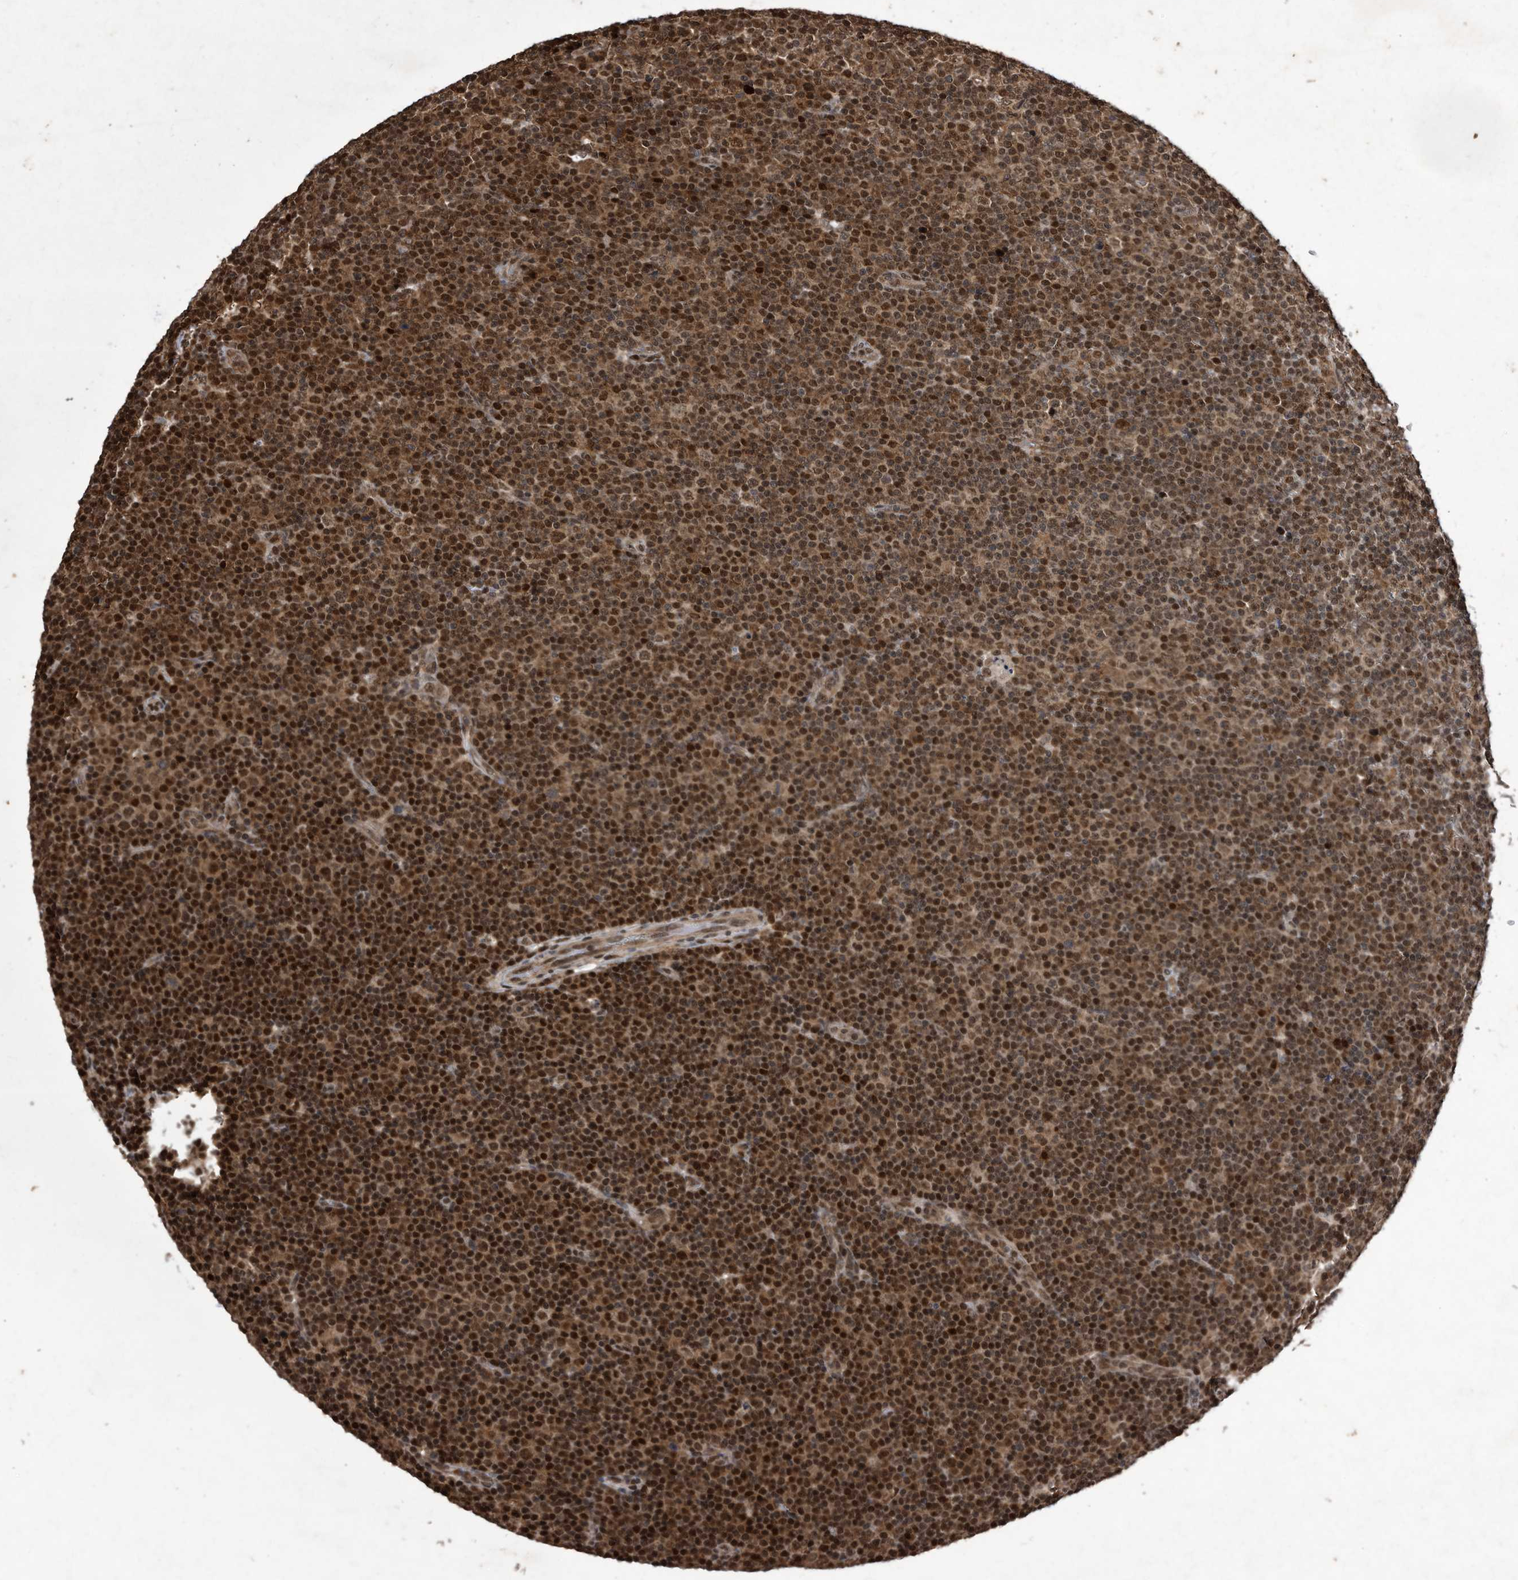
{"staining": {"intensity": "strong", "quantity": ">75%", "location": "cytoplasmic/membranous,nuclear"}, "tissue": "lymphoma", "cell_type": "Tumor cells", "image_type": "cancer", "snomed": [{"axis": "morphology", "description": "Malignant lymphoma, non-Hodgkin's type, Low grade"}, {"axis": "topography", "description": "Lymph node"}], "caption": "The immunohistochemical stain shows strong cytoplasmic/membranous and nuclear expression in tumor cells of low-grade malignant lymphoma, non-Hodgkin's type tissue.", "gene": "RAD23B", "patient": {"sex": "female", "age": 67}}